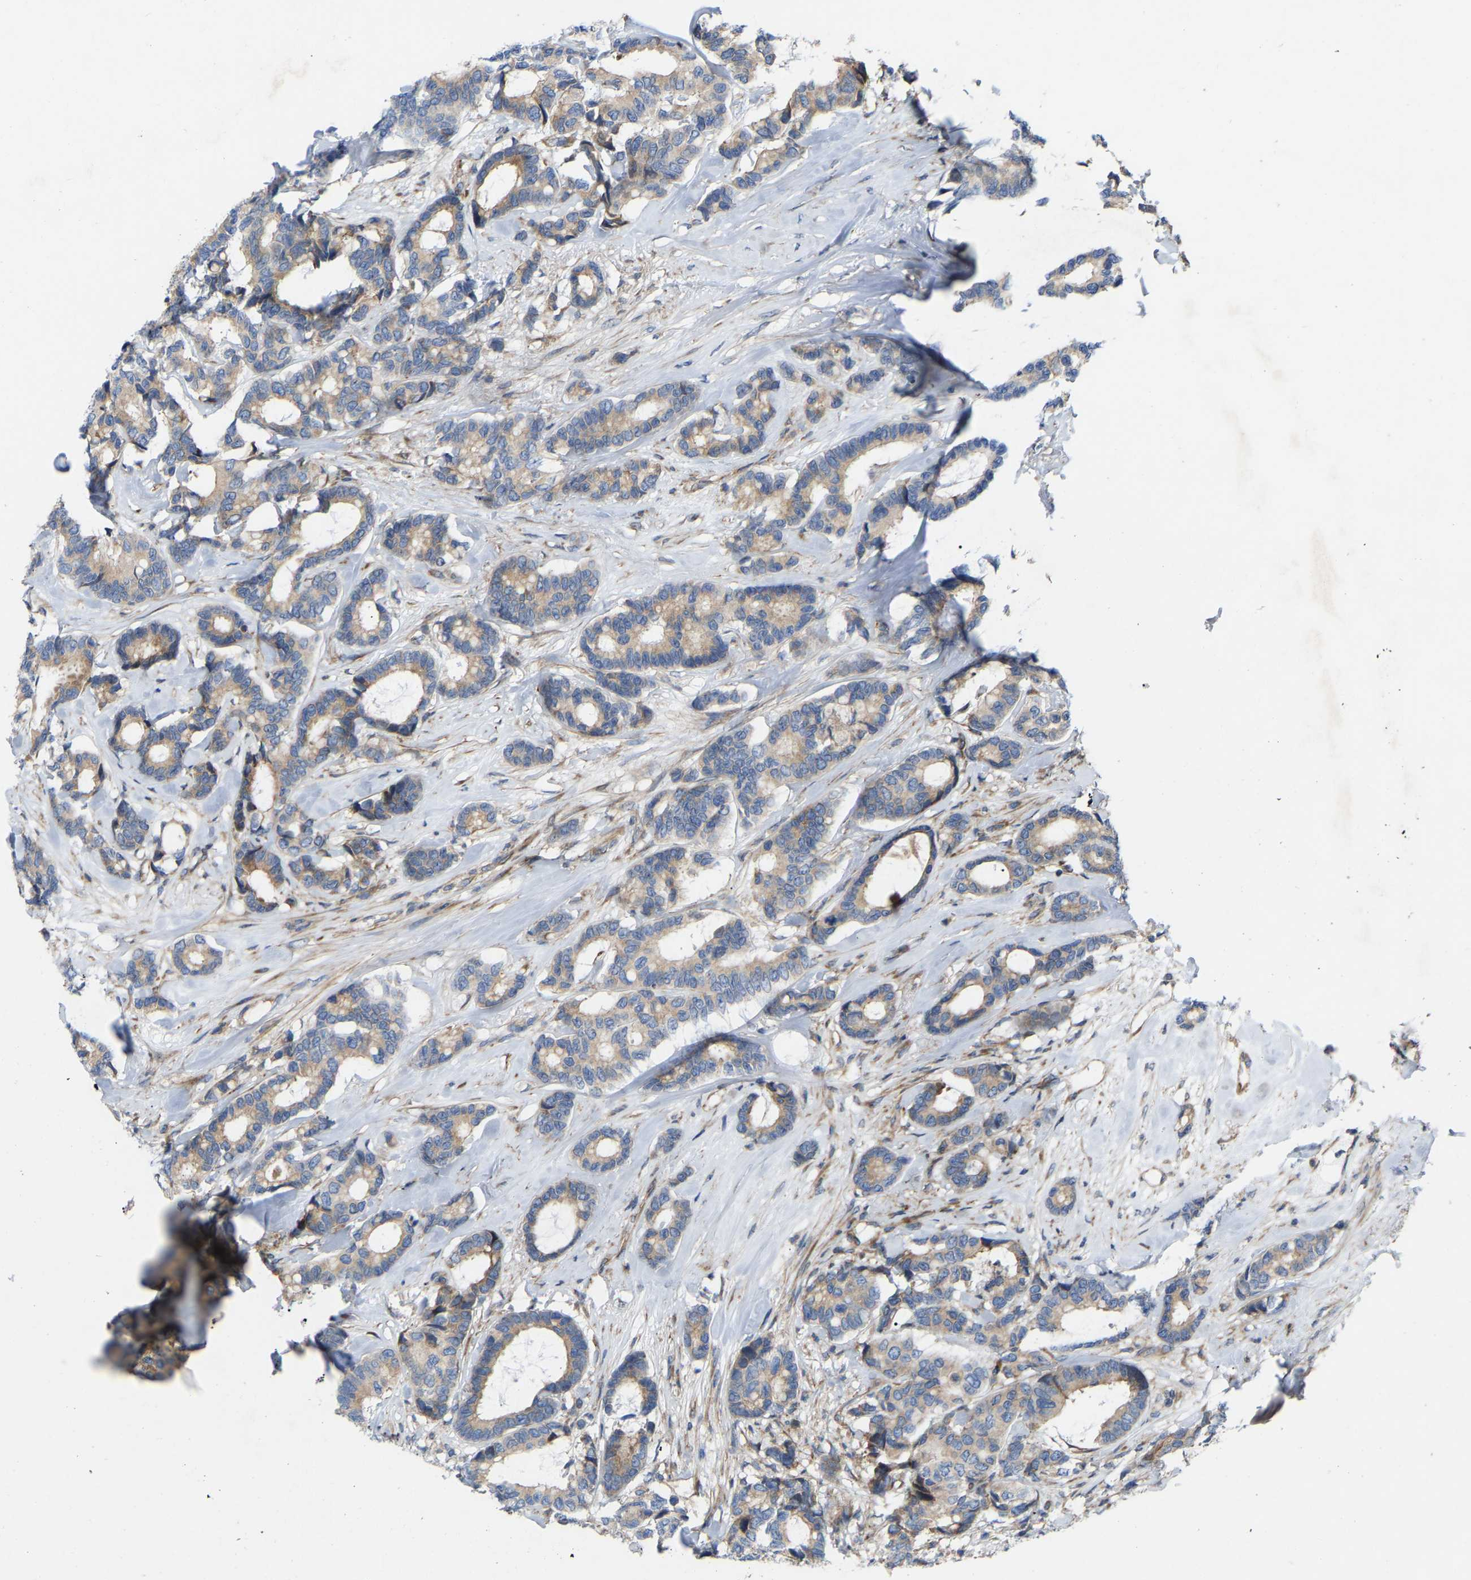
{"staining": {"intensity": "weak", "quantity": ">75%", "location": "cytoplasmic/membranous"}, "tissue": "breast cancer", "cell_type": "Tumor cells", "image_type": "cancer", "snomed": [{"axis": "morphology", "description": "Duct carcinoma"}, {"axis": "topography", "description": "Breast"}], "caption": "Approximately >75% of tumor cells in human invasive ductal carcinoma (breast) show weak cytoplasmic/membranous protein expression as visualized by brown immunohistochemical staining.", "gene": "TOR1B", "patient": {"sex": "female", "age": 87}}